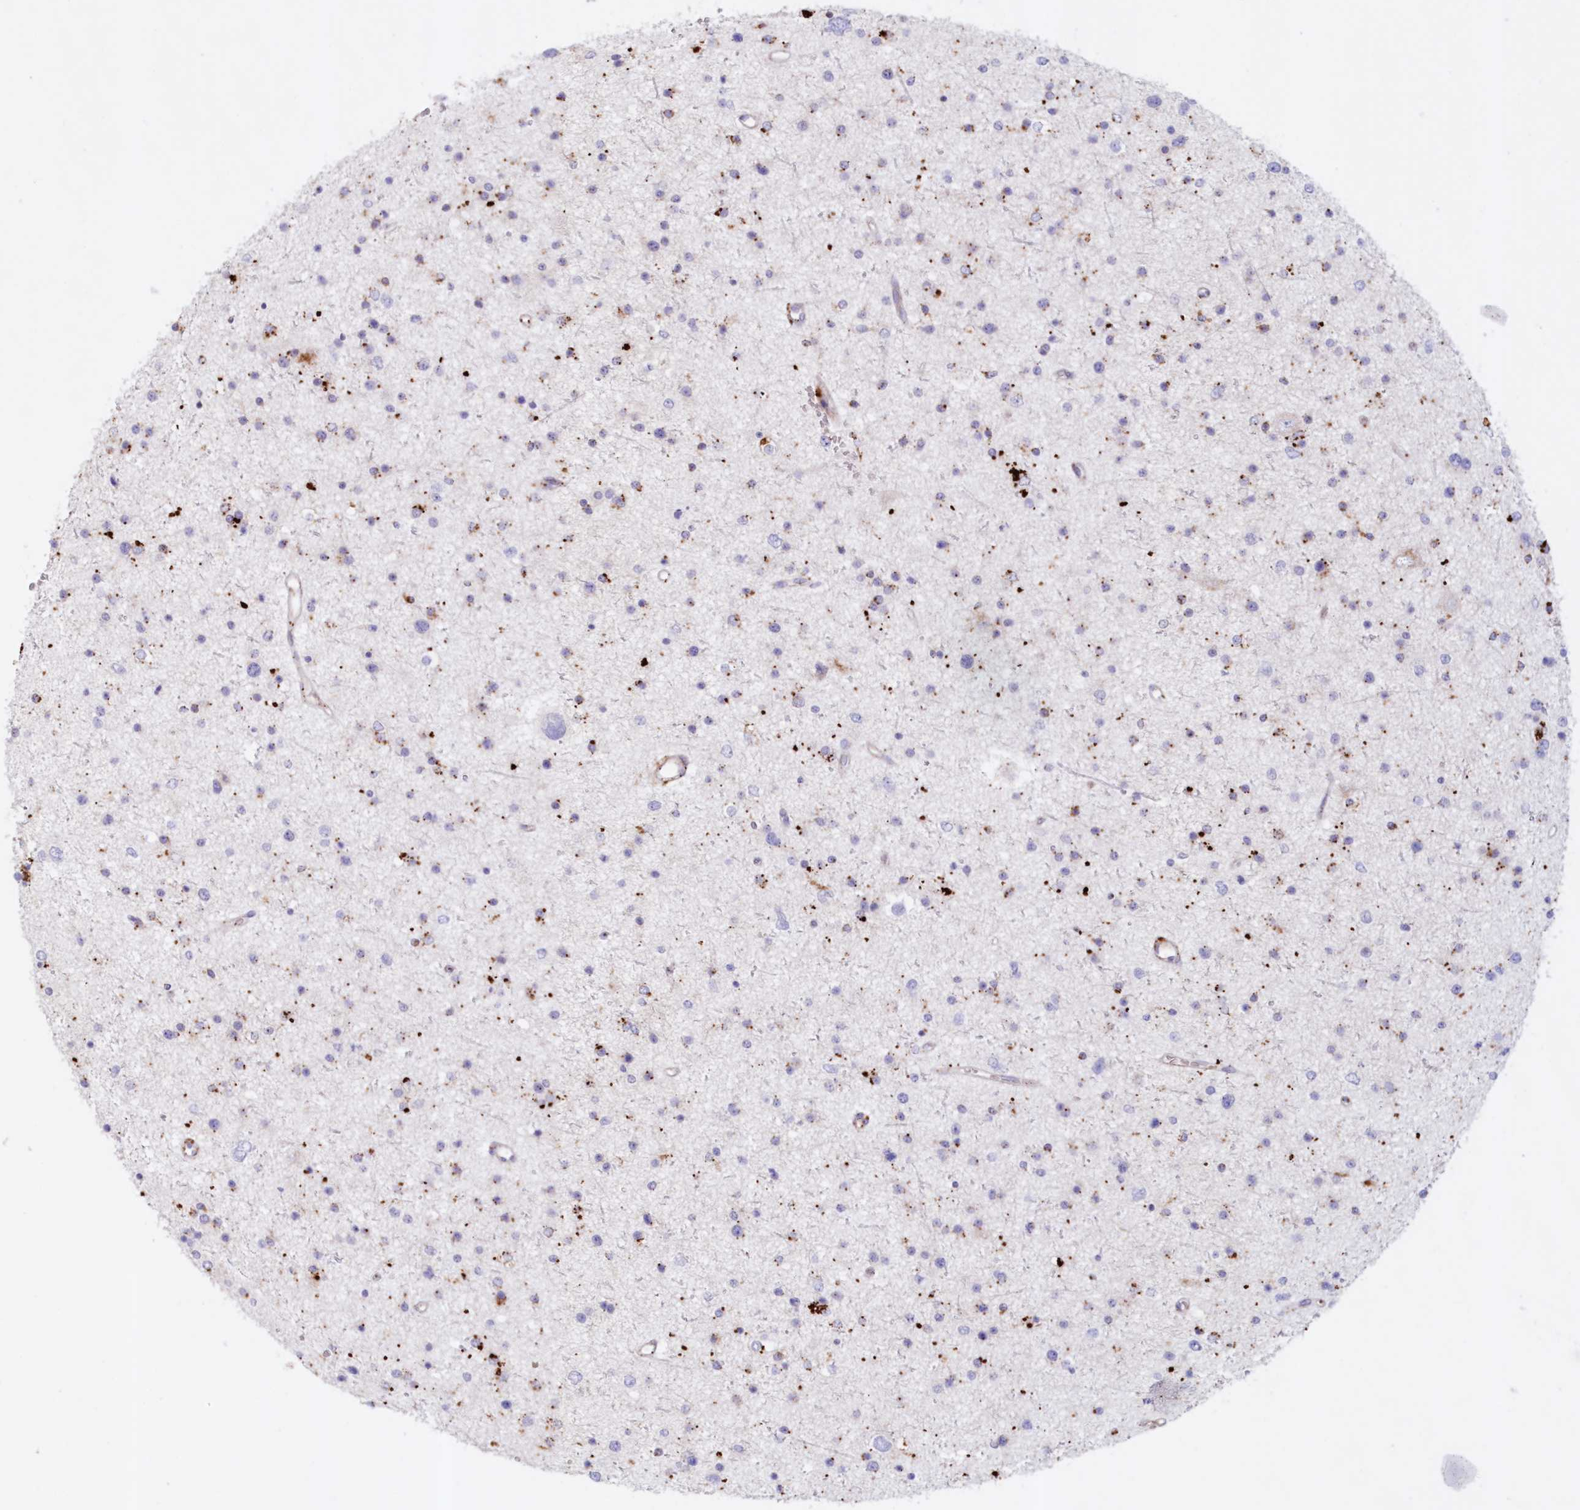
{"staining": {"intensity": "negative", "quantity": "none", "location": "none"}, "tissue": "glioma", "cell_type": "Tumor cells", "image_type": "cancer", "snomed": [{"axis": "morphology", "description": "Glioma, malignant, Low grade"}, {"axis": "topography", "description": "Cerebral cortex"}], "caption": "Immunohistochemistry of glioma reveals no staining in tumor cells.", "gene": "TPP1", "patient": {"sex": "female", "age": 39}}